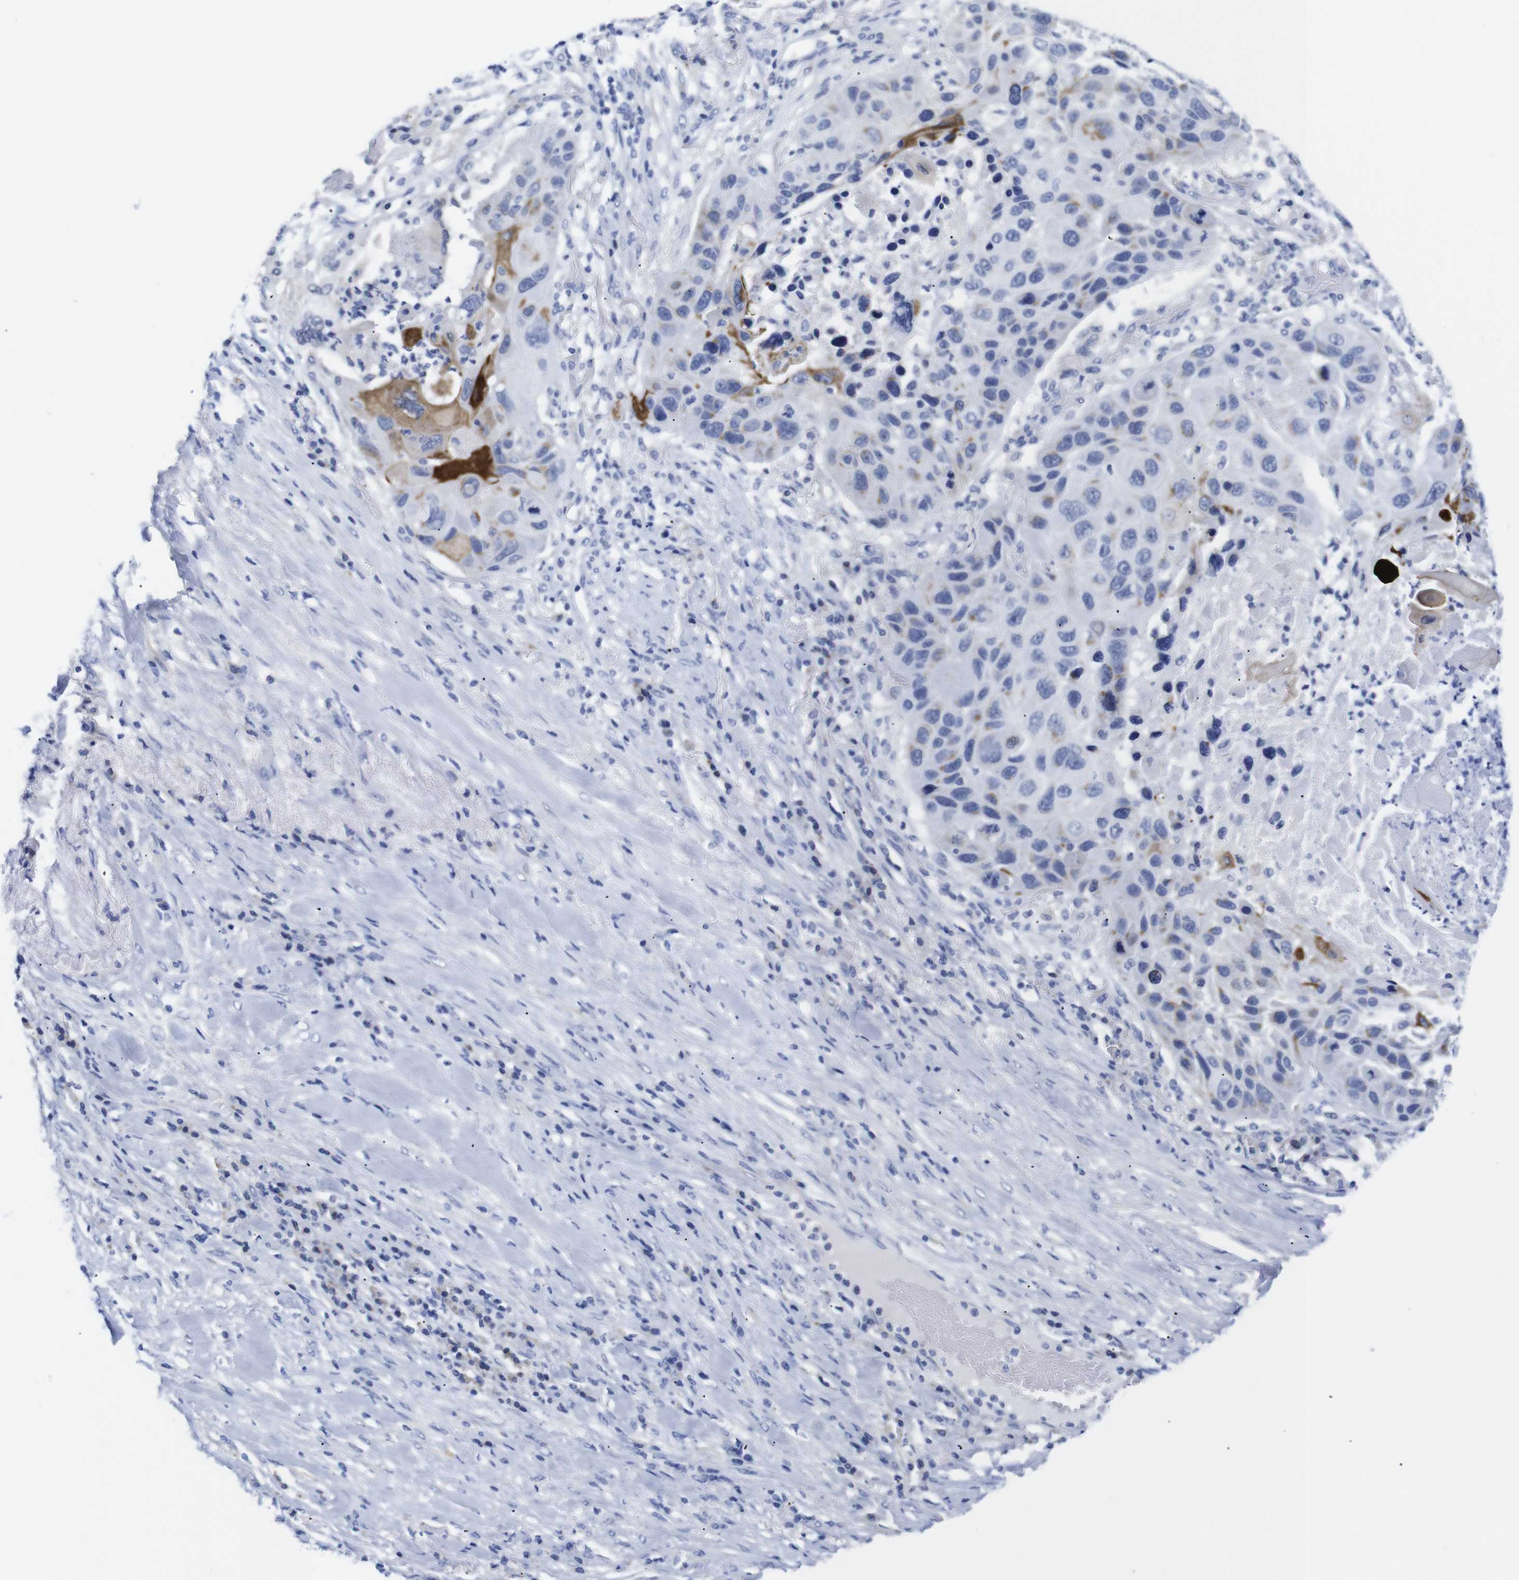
{"staining": {"intensity": "moderate", "quantity": "<25%", "location": "cytoplasmic/membranous"}, "tissue": "lung cancer", "cell_type": "Tumor cells", "image_type": "cancer", "snomed": [{"axis": "morphology", "description": "Squamous cell carcinoma, NOS"}, {"axis": "topography", "description": "Lung"}], "caption": "Squamous cell carcinoma (lung) tissue displays moderate cytoplasmic/membranous positivity in about <25% of tumor cells, visualized by immunohistochemistry.", "gene": "LRRC55", "patient": {"sex": "male", "age": 57}}